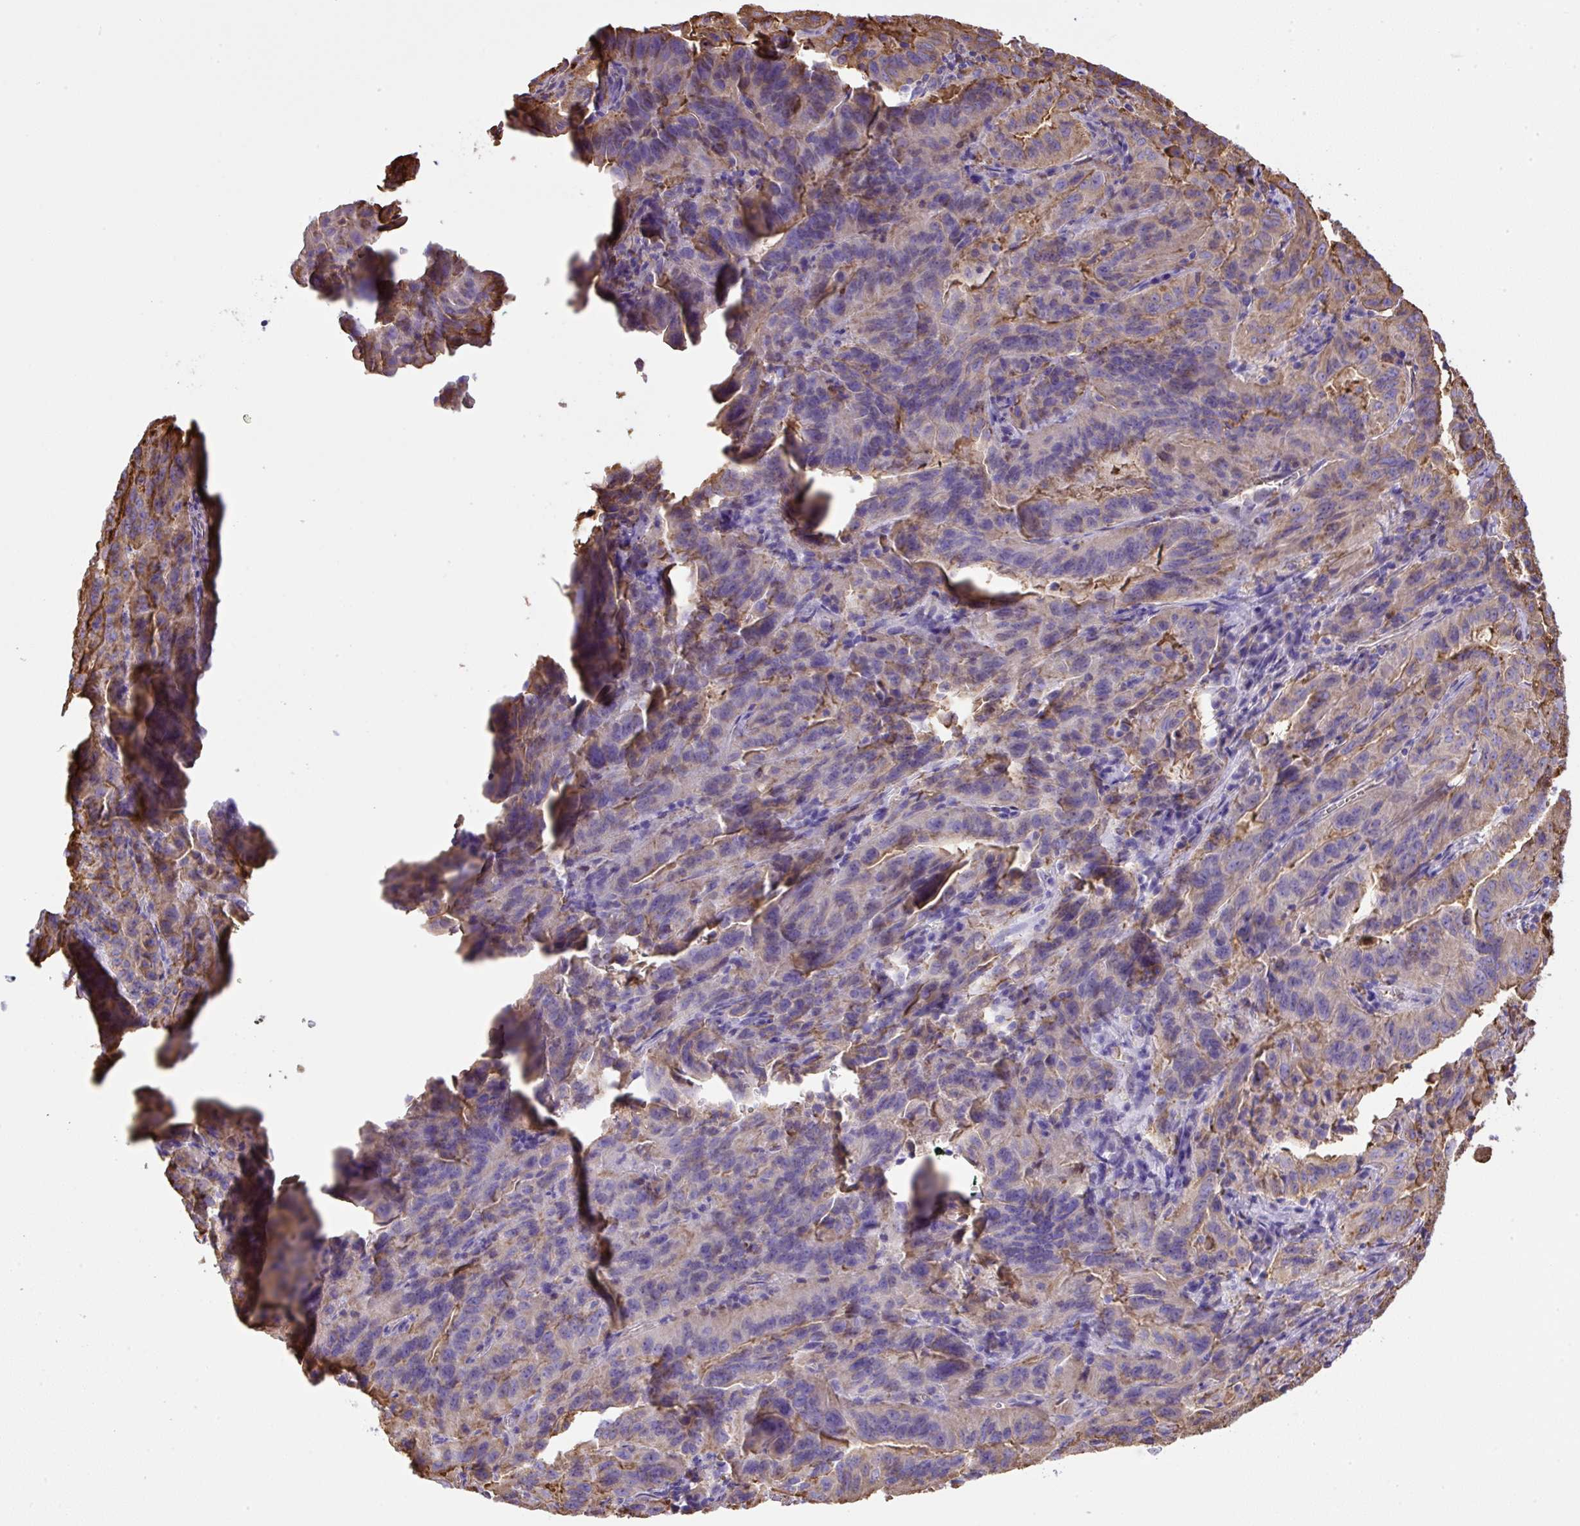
{"staining": {"intensity": "moderate", "quantity": "<25%", "location": "cytoplasmic/membranous"}, "tissue": "pancreatic cancer", "cell_type": "Tumor cells", "image_type": "cancer", "snomed": [{"axis": "morphology", "description": "Adenocarcinoma, NOS"}, {"axis": "topography", "description": "Pancreas"}], "caption": "Moderate cytoplasmic/membranous protein expression is appreciated in about <25% of tumor cells in pancreatic cancer (adenocarcinoma).", "gene": "MAGEB5", "patient": {"sex": "male", "age": 63}}